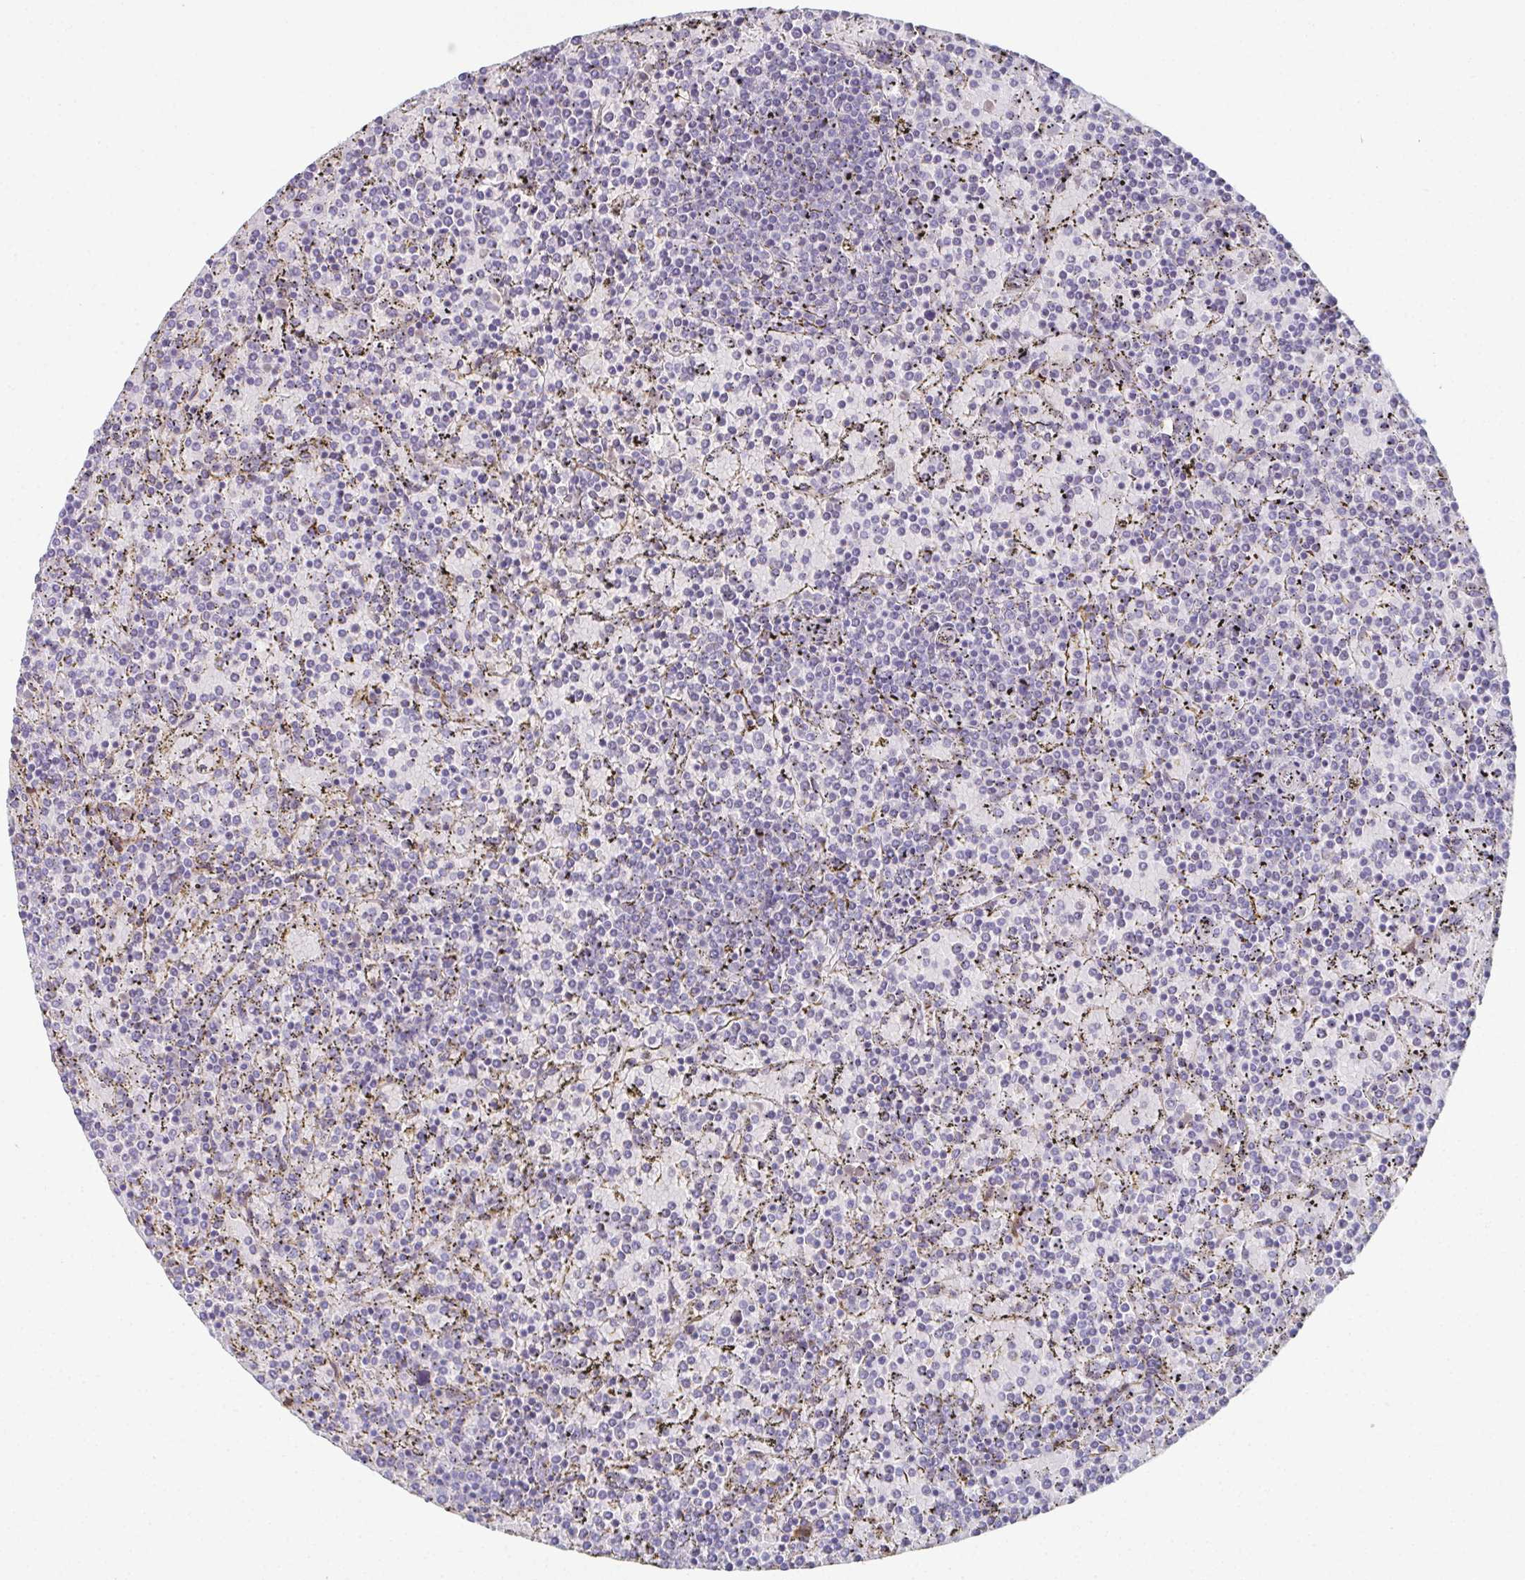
{"staining": {"intensity": "negative", "quantity": "none", "location": "none"}, "tissue": "lymphoma", "cell_type": "Tumor cells", "image_type": "cancer", "snomed": [{"axis": "morphology", "description": "Malignant lymphoma, non-Hodgkin's type, Low grade"}, {"axis": "topography", "description": "Spleen"}], "caption": "Tumor cells are negative for protein expression in human lymphoma.", "gene": "RBP1", "patient": {"sex": "female", "age": 77}}